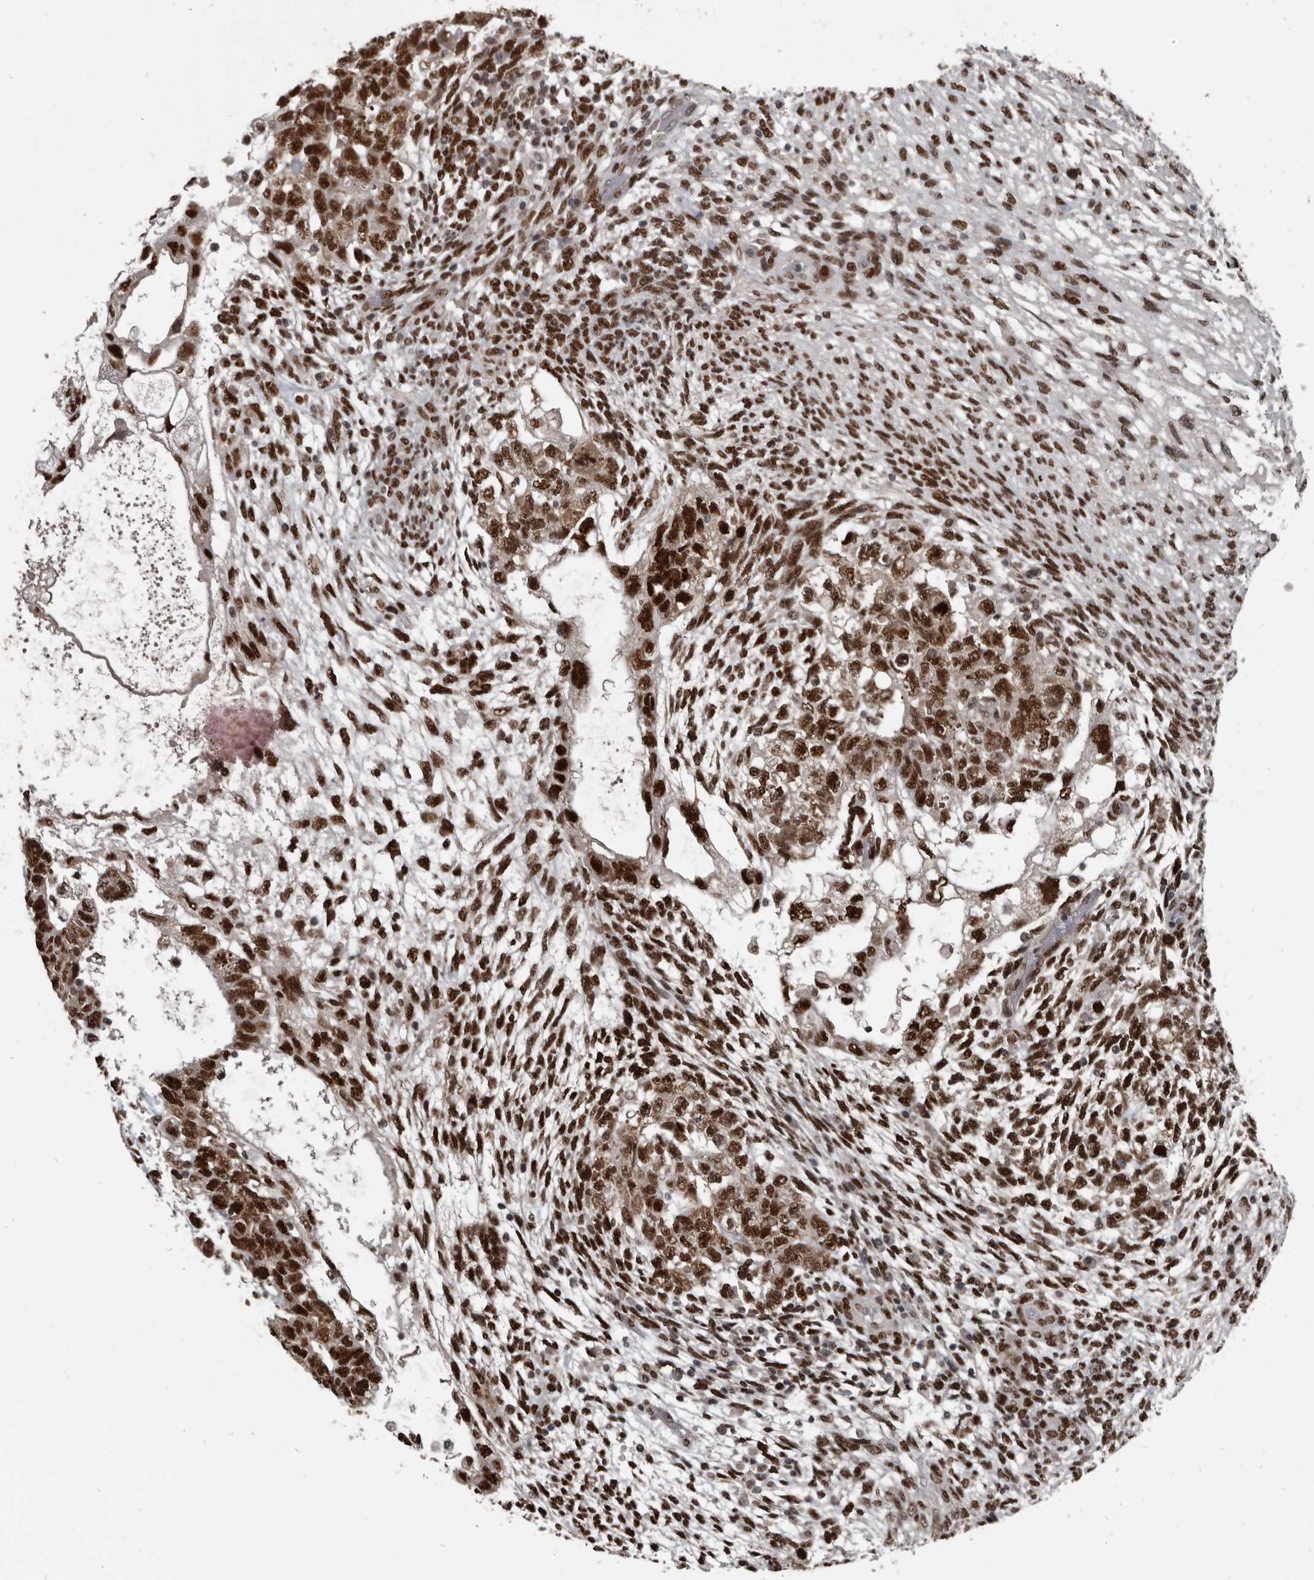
{"staining": {"intensity": "strong", "quantity": ">75%", "location": "nuclear"}, "tissue": "testis cancer", "cell_type": "Tumor cells", "image_type": "cancer", "snomed": [{"axis": "morphology", "description": "Normal tissue, NOS"}, {"axis": "morphology", "description": "Carcinoma, Embryonal, NOS"}, {"axis": "topography", "description": "Testis"}], "caption": "Strong nuclear protein expression is identified in approximately >75% of tumor cells in embryonal carcinoma (testis). Ihc stains the protein in brown and the nuclei are stained blue.", "gene": "CHD1L", "patient": {"sex": "male", "age": 36}}